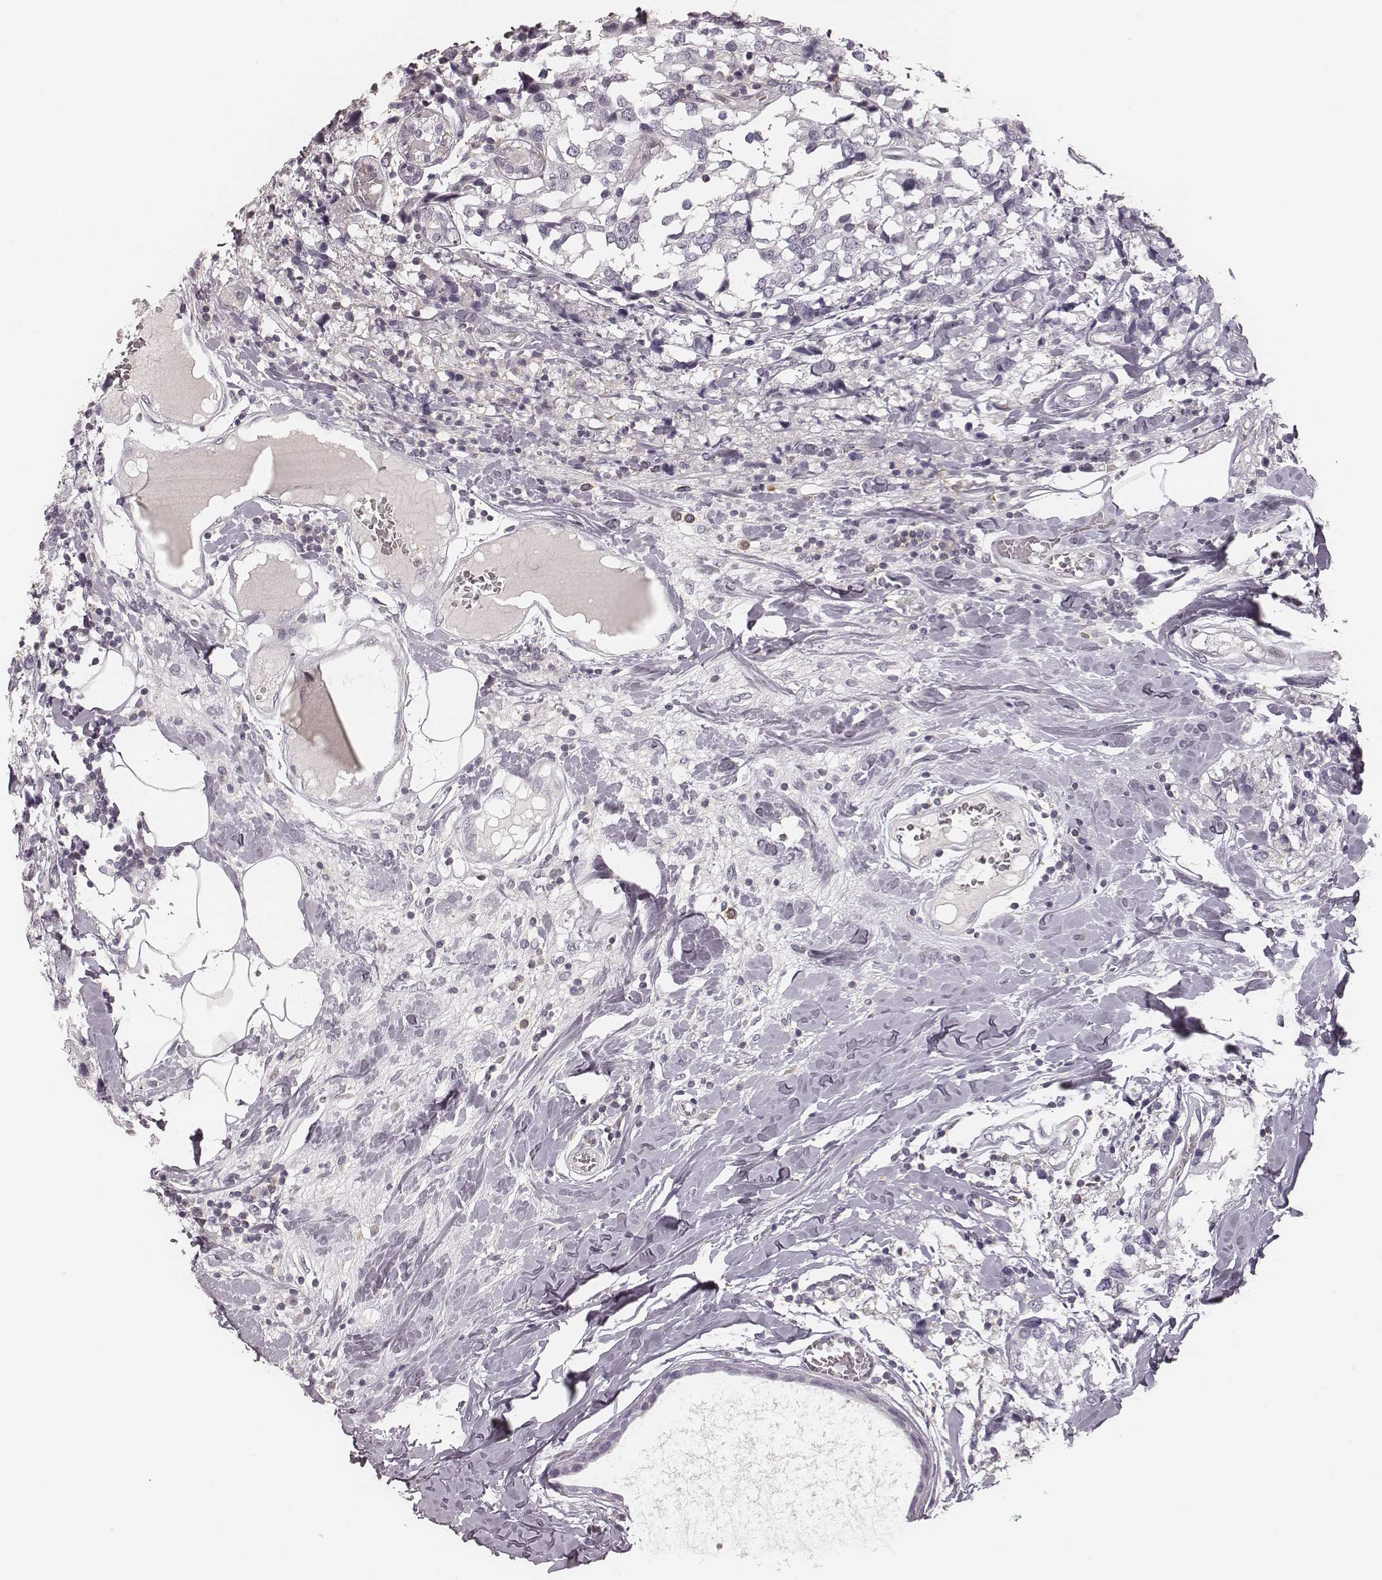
{"staining": {"intensity": "negative", "quantity": "none", "location": "none"}, "tissue": "breast cancer", "cell_type": "Tumor cells", "image_type": "cancer", "snomed": [{"axis": "morphology", "description": "Lobular carcinoma"}, {"axis": "topography", "description": "Breast"}], "caption": "Immunohistochemistry (IHC) histopathology image of lobular carcinoma (breast) stained for a protein (brown), which exhibits no staining in tumor cells. (DAB IHC, high magnification).", "gene": "MSX1", "patient": {"sex": "female", "age": 59}}